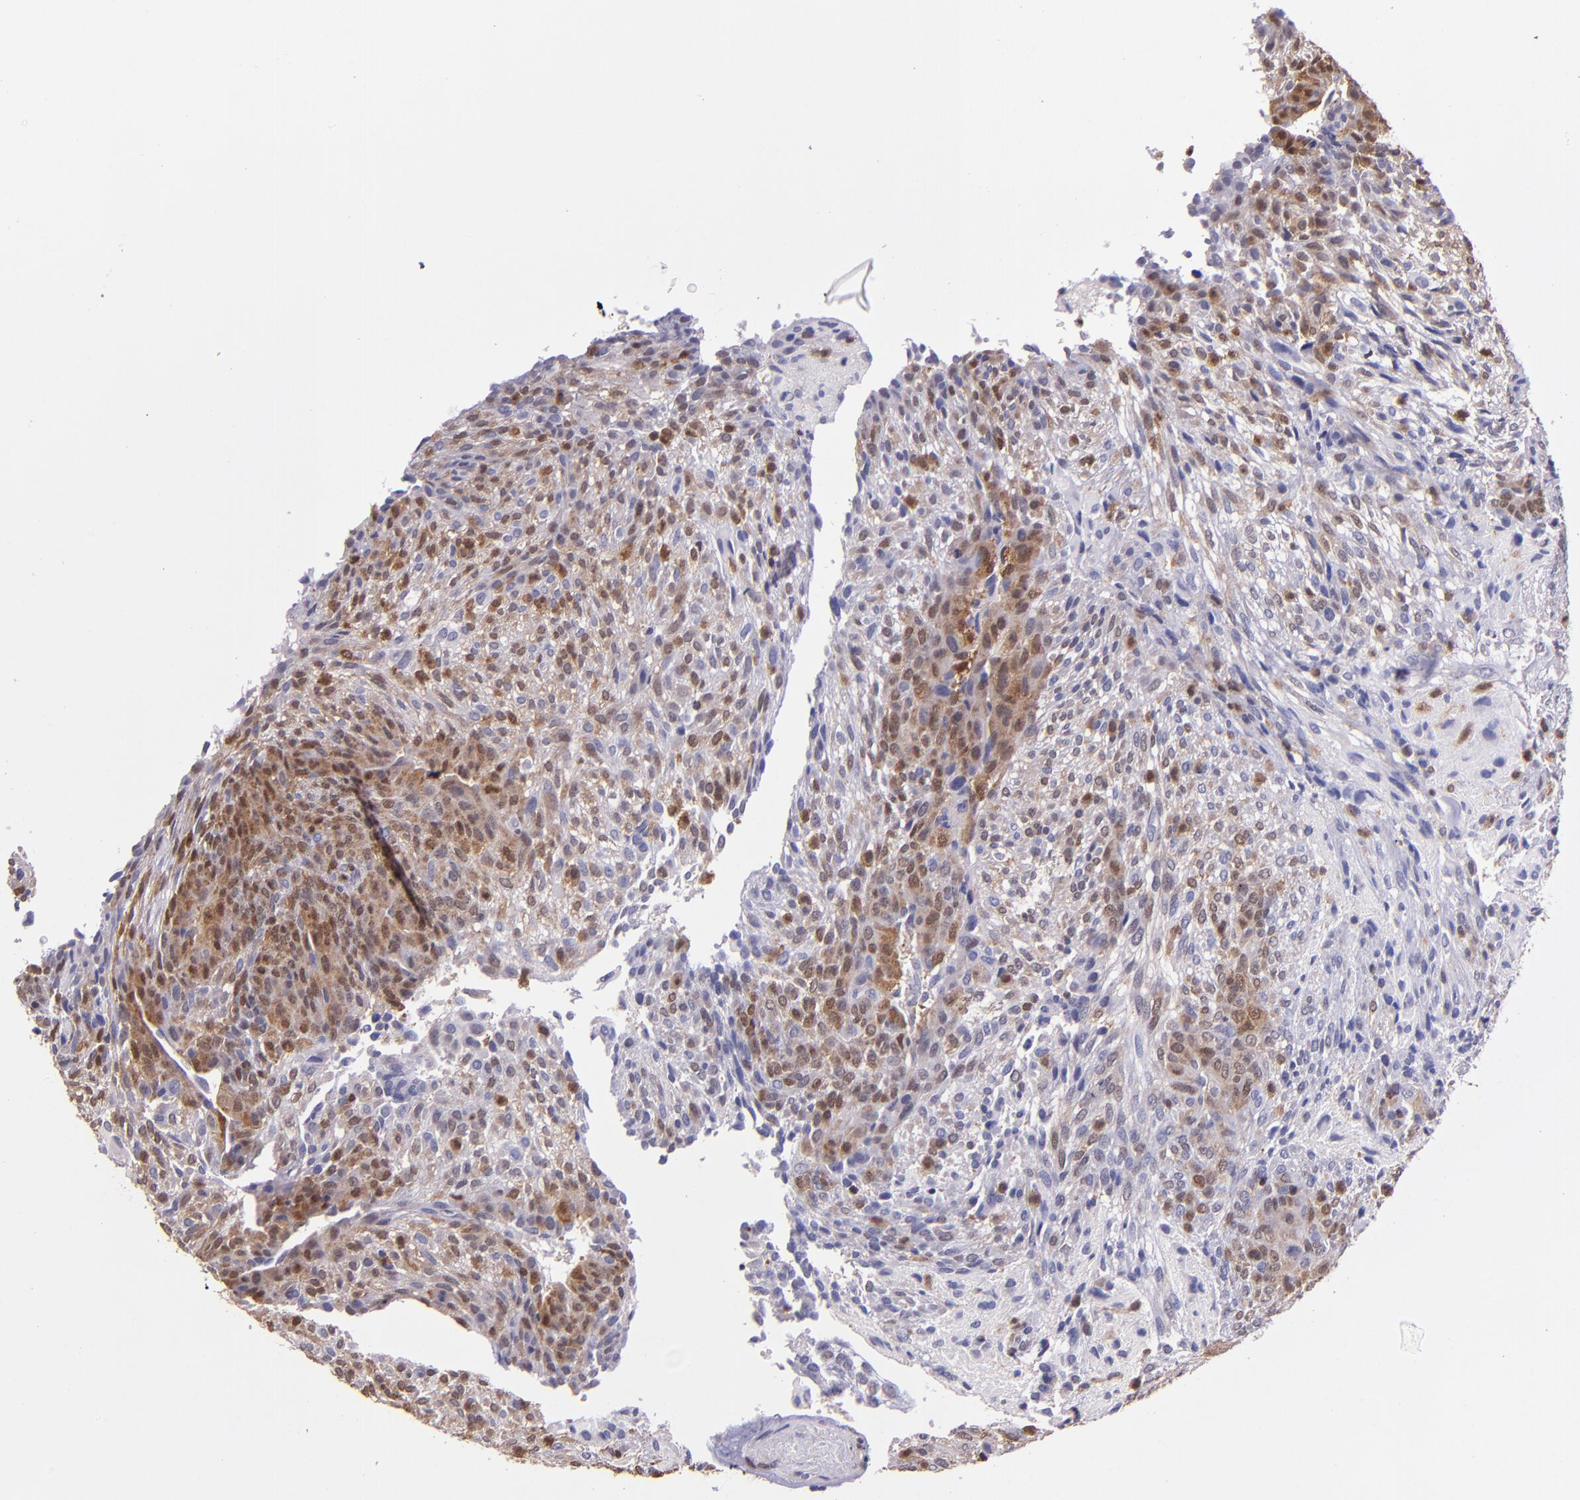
{"staining": {"intensity": "moderate", "quantity": ">75%", "location": "cytoplasmic/membranous,nuclear"}, "tissue": "glioma", "cell_type": "Tumor cells", "image_type": "cancer", "snomed": [{"axis": "morphology", "description": "Glioma, malignant, High grade"}, {"axis": "topography", "description": "Cerebral cortex"}], "caption": "A high-resolution micrograph shows immunohistochemistry staining of glioma, which reveals moderate cytoplasmic/membranous and nuclear positivity in about >75% of tumor cells.", "gene": "STAT6", "patient": {"sex": "female", "age": 55}}